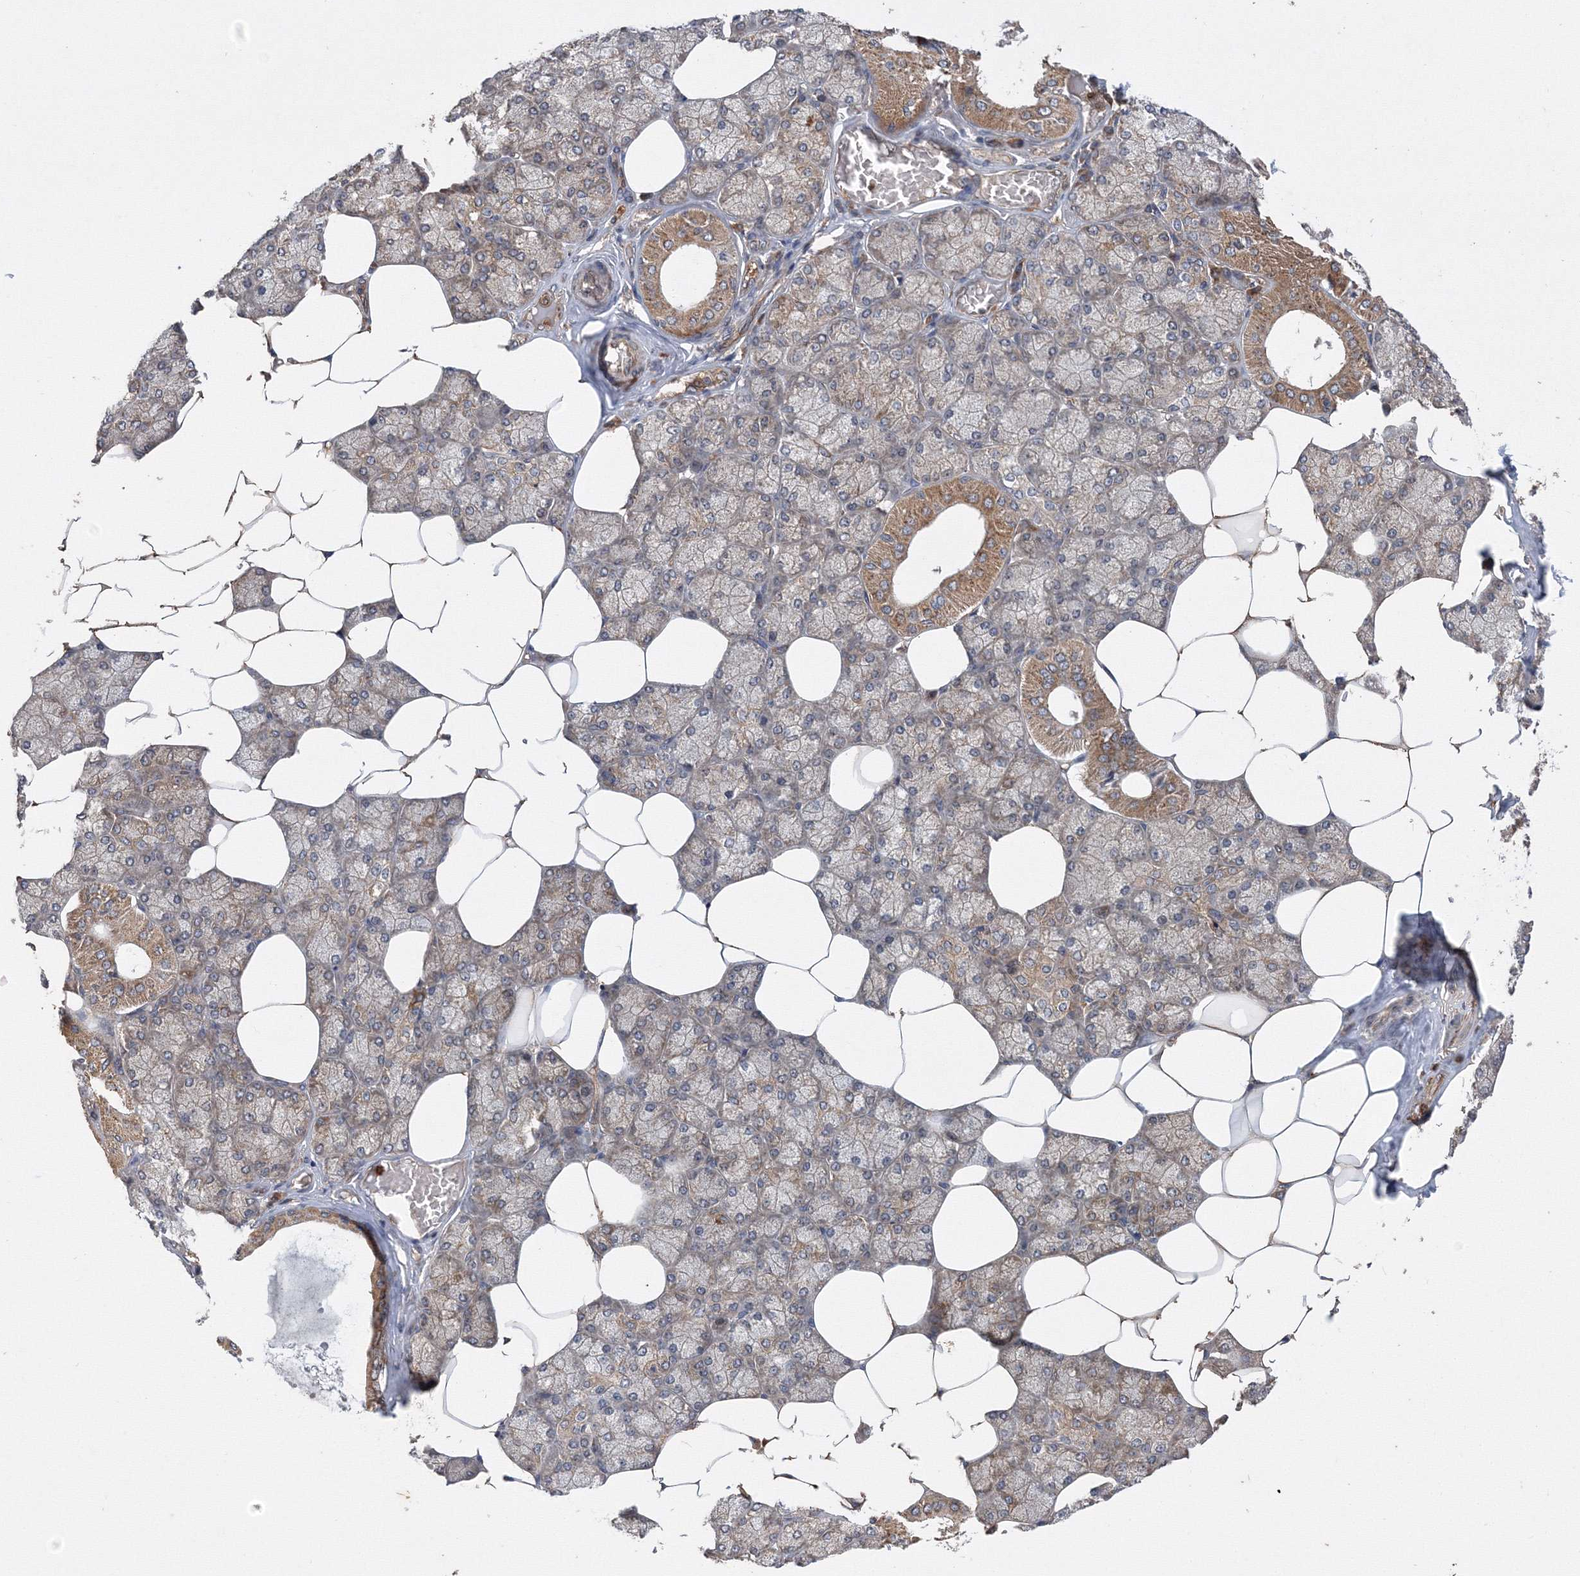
{"staining": {"intensity": "moderate", "quantity": "25%-75%", "location": "cytoplasmic/membranous"}, "tissue": "salivary gland", "cell_type": "Glandular cells", "image_type": "normal", "snomed": [{"axis": "morphology", "description": "Normal tissue, NOS"}, {"axis": "topography", "description": "Salivary gland"}], "caption": "Approximately 25%-75% of glandular cells in normal salivary gland show moderate cytoplasmic/membranous protein positivity as visualized by brown immunohistochemical staining.", "gene": "ATG3", "patient": {"sex": "male", "age": 62}}